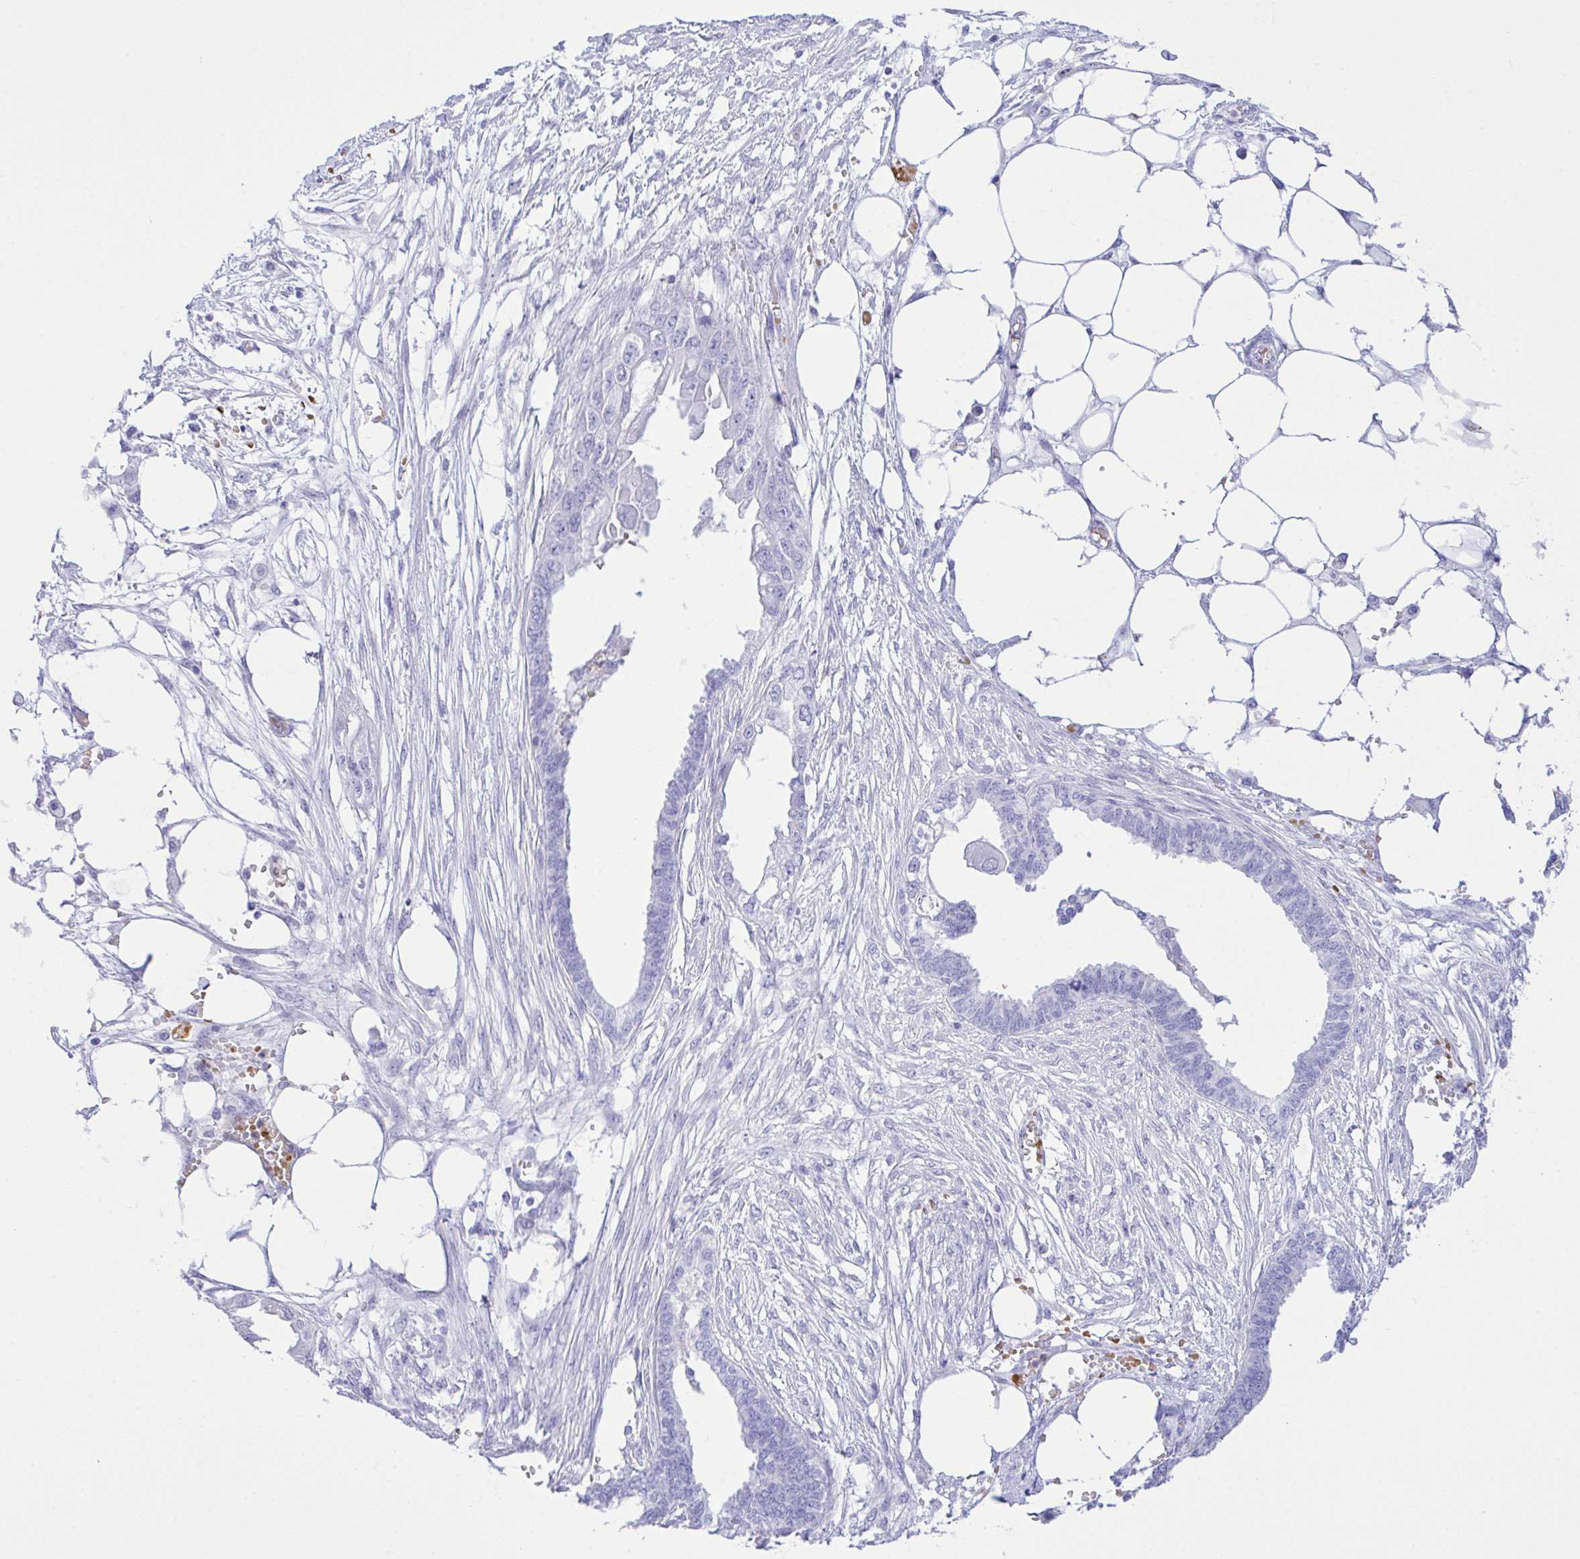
{"staining": {"intensity": "negative", "quantity": "none", "location": "none"}, "tissue": "endometrial cancer", "cell_type": "Tumor cells", "image_type": "cancer", "snomed": [{"axis": "morphology", "description": "Adenocarcinoma, NOS"}, {"axis": "morphology", "description": "Adenocarcinoma, metastatic, NOS"}, {"axis": "topography", "description": "Adipose tissue"}, {"axis": "topography", "description": "Endometrium"}], "caption": "Endometrial cancer (adenocarcinoma) stained for a protein using immunohistochemistry displays no expression tumor cells.", "gene": "ZNF221", "patient": {"sex": "female", "age": 67}}